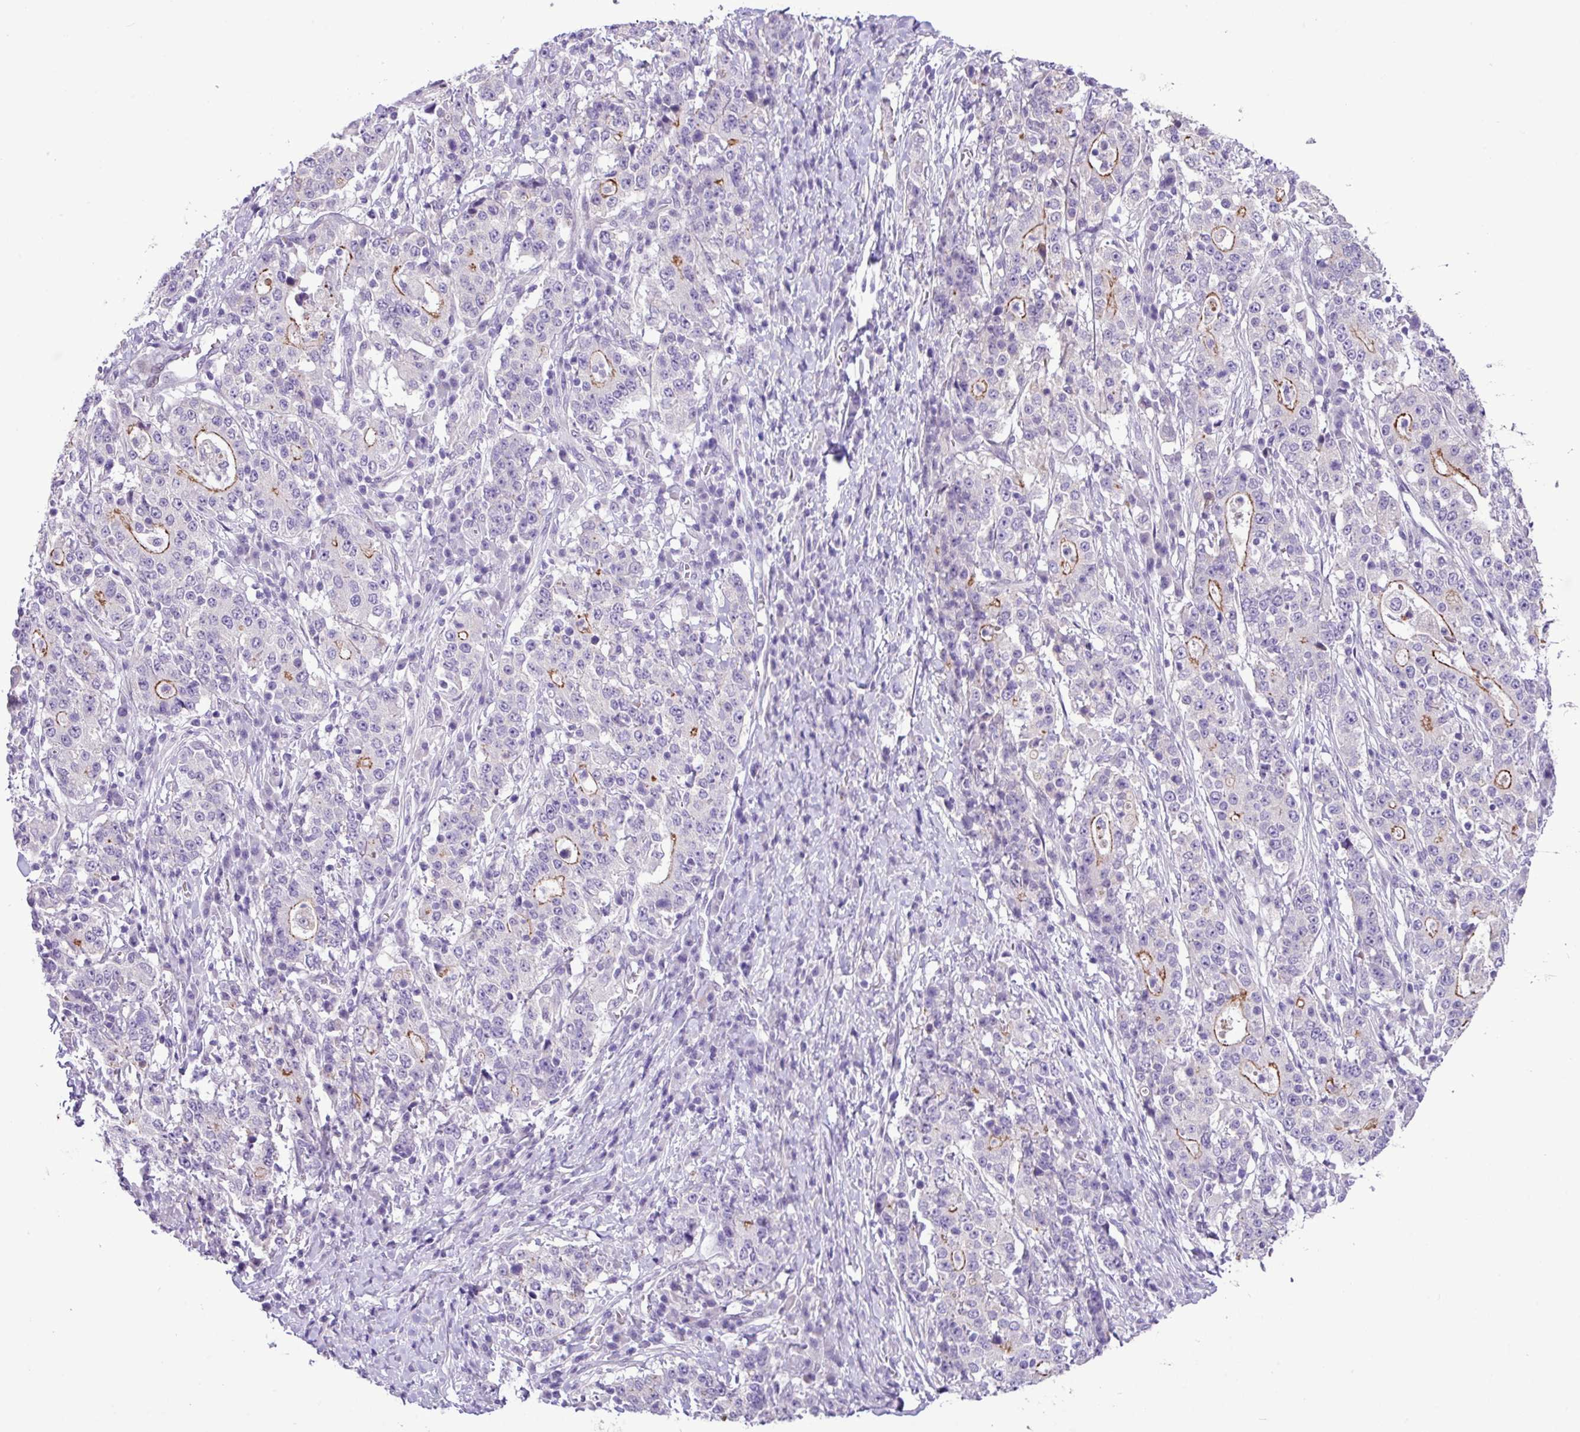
{"staining": {"intensity": "moderate", "quantity": "<25%", "location": "cytoplasmic/membranous"}, "tissue": "stomach cancer", "cell_type": "Tumor cells", "image_type": "cancer", "snomed": [{"axis": "morphology", "description": "Normal tissue, NOS"}, {"axis": "morphology", "description": "Adenocarcinoma, NOS"}, {"axis": "topography", "description": "Stomach, upper"}, {"axis": "topography", "description": "Stomach"}], "caption": "Adenocarcinoma (stomach) stained with a protein marker exhibits moderate staining in tumor cells.", "gene": "YLPM1", "patient": {"sex": "male", "age": 59}}